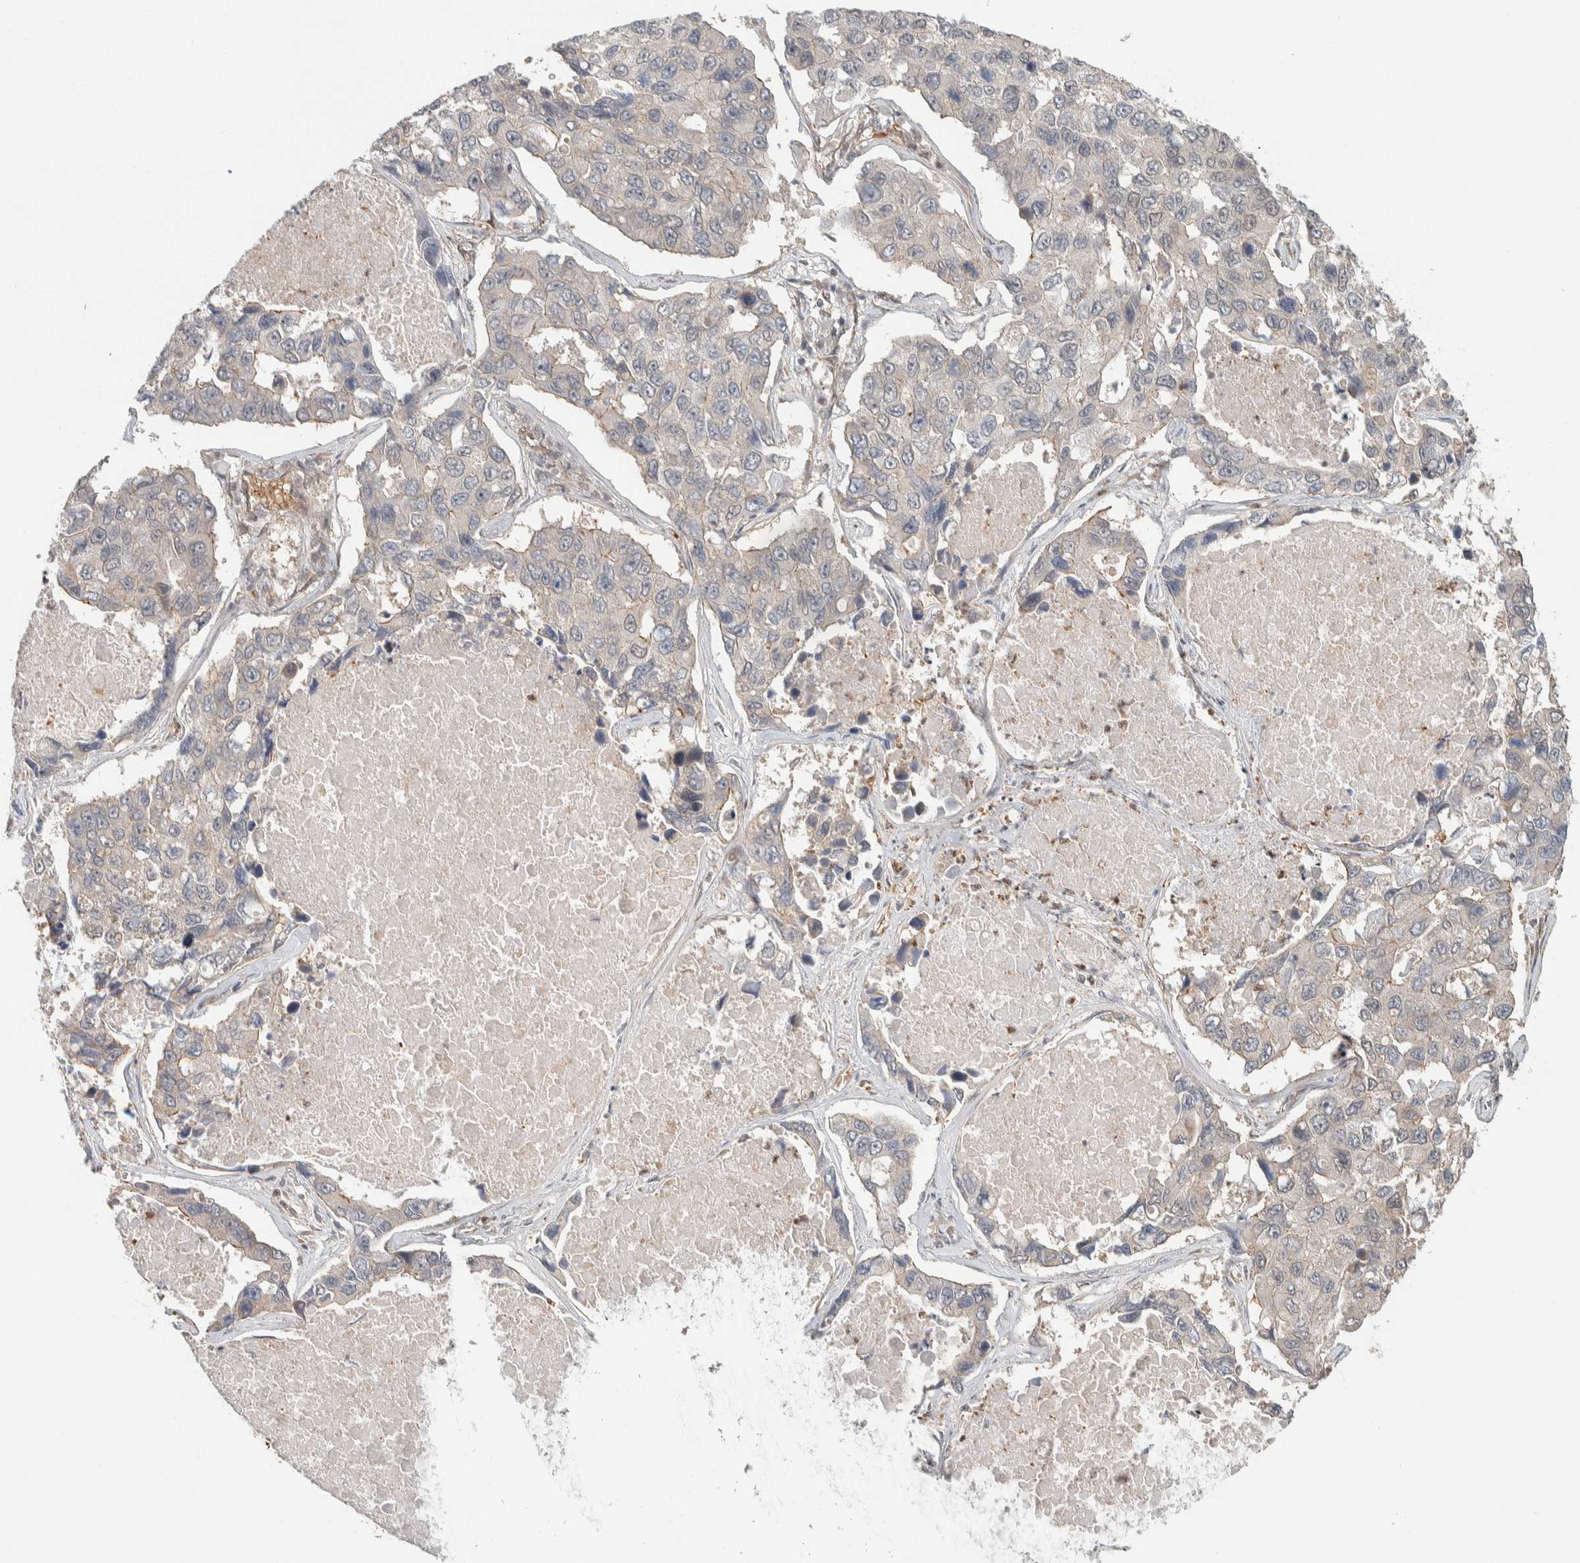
{"staining": {"intensity": "negative", "quantity": "none", "location": "none"}, "tissue": "lung cancer", "cell_type": "Tumor cells", "image_type": "cancer", "snomed": [{"axis": "morphology", "description": "Adenocarcinoma, NOS"}, {"axis": "topography", "description": "Lung"}], "caption": "High magnification brightfield microscopy of lung adenocarcinoma stained with DAB (3,3'-diaminobenzidine) (brown) and counterstained with hematoxylin (blue): tumor cells show no significant staining.", "gene": "ZBTB2", "patient": {"sex": "male", "age": 64}}